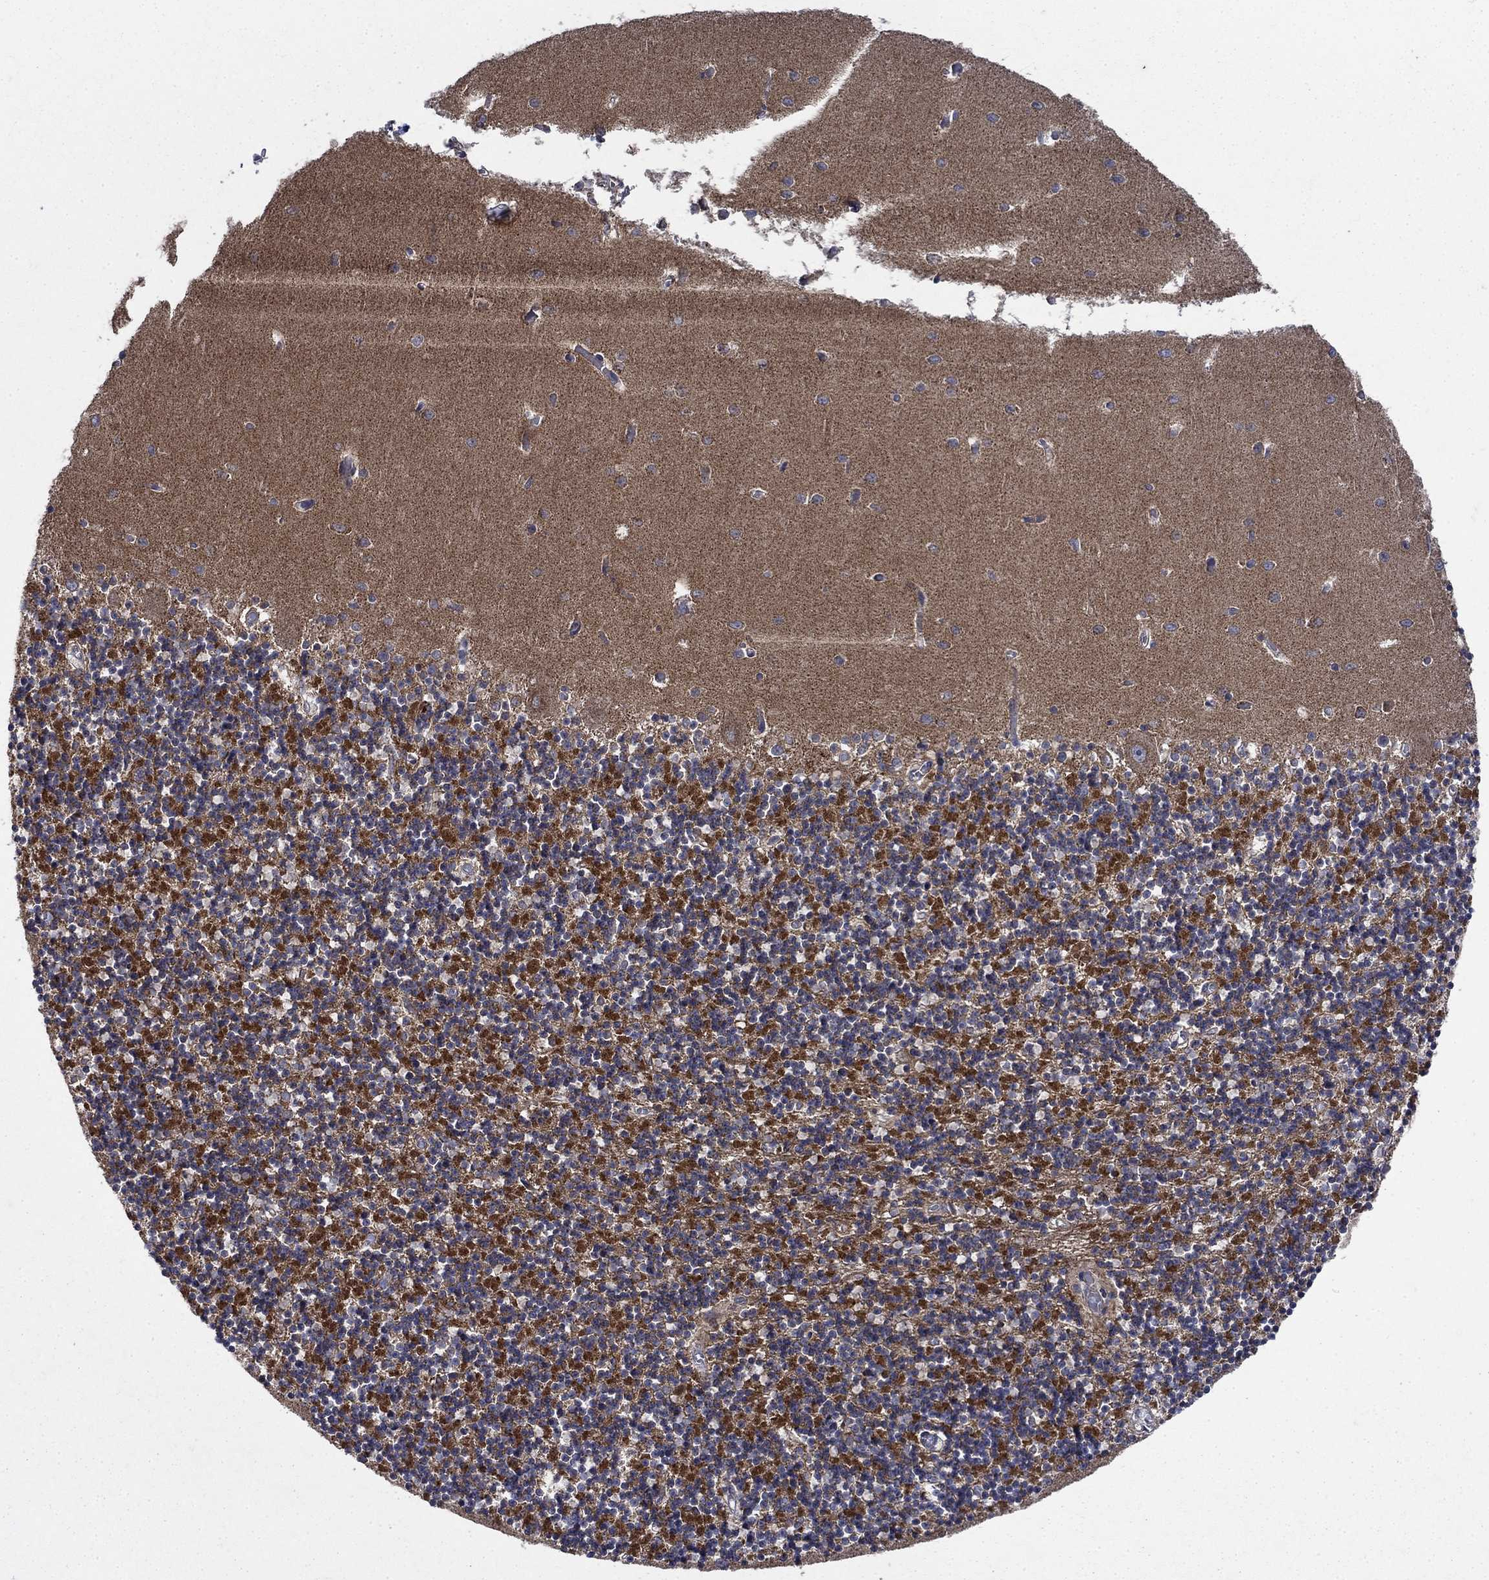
{"staining": {"intensity": "negative", "quantity": "none", "location": "none"}, "tissue": "cerebellum", "cell_type": "Cells in granular layer", "image_type": "normal", "snomed": [{"axis": "morphology", "description": "Normal tissue, NOS"}, {"axis": "topography", "description": "Cerebellum"}], "caption": "Cells in granular layer are negative for brown protein staining in benign cerebellum. (Stains: DAB immunohistochemistry with hematoxylin counter stain, Microscopy: brightfield microscopy at high magnification).", "gene": "RNF19B", "patient": {"sex": "female", "age": 64}}